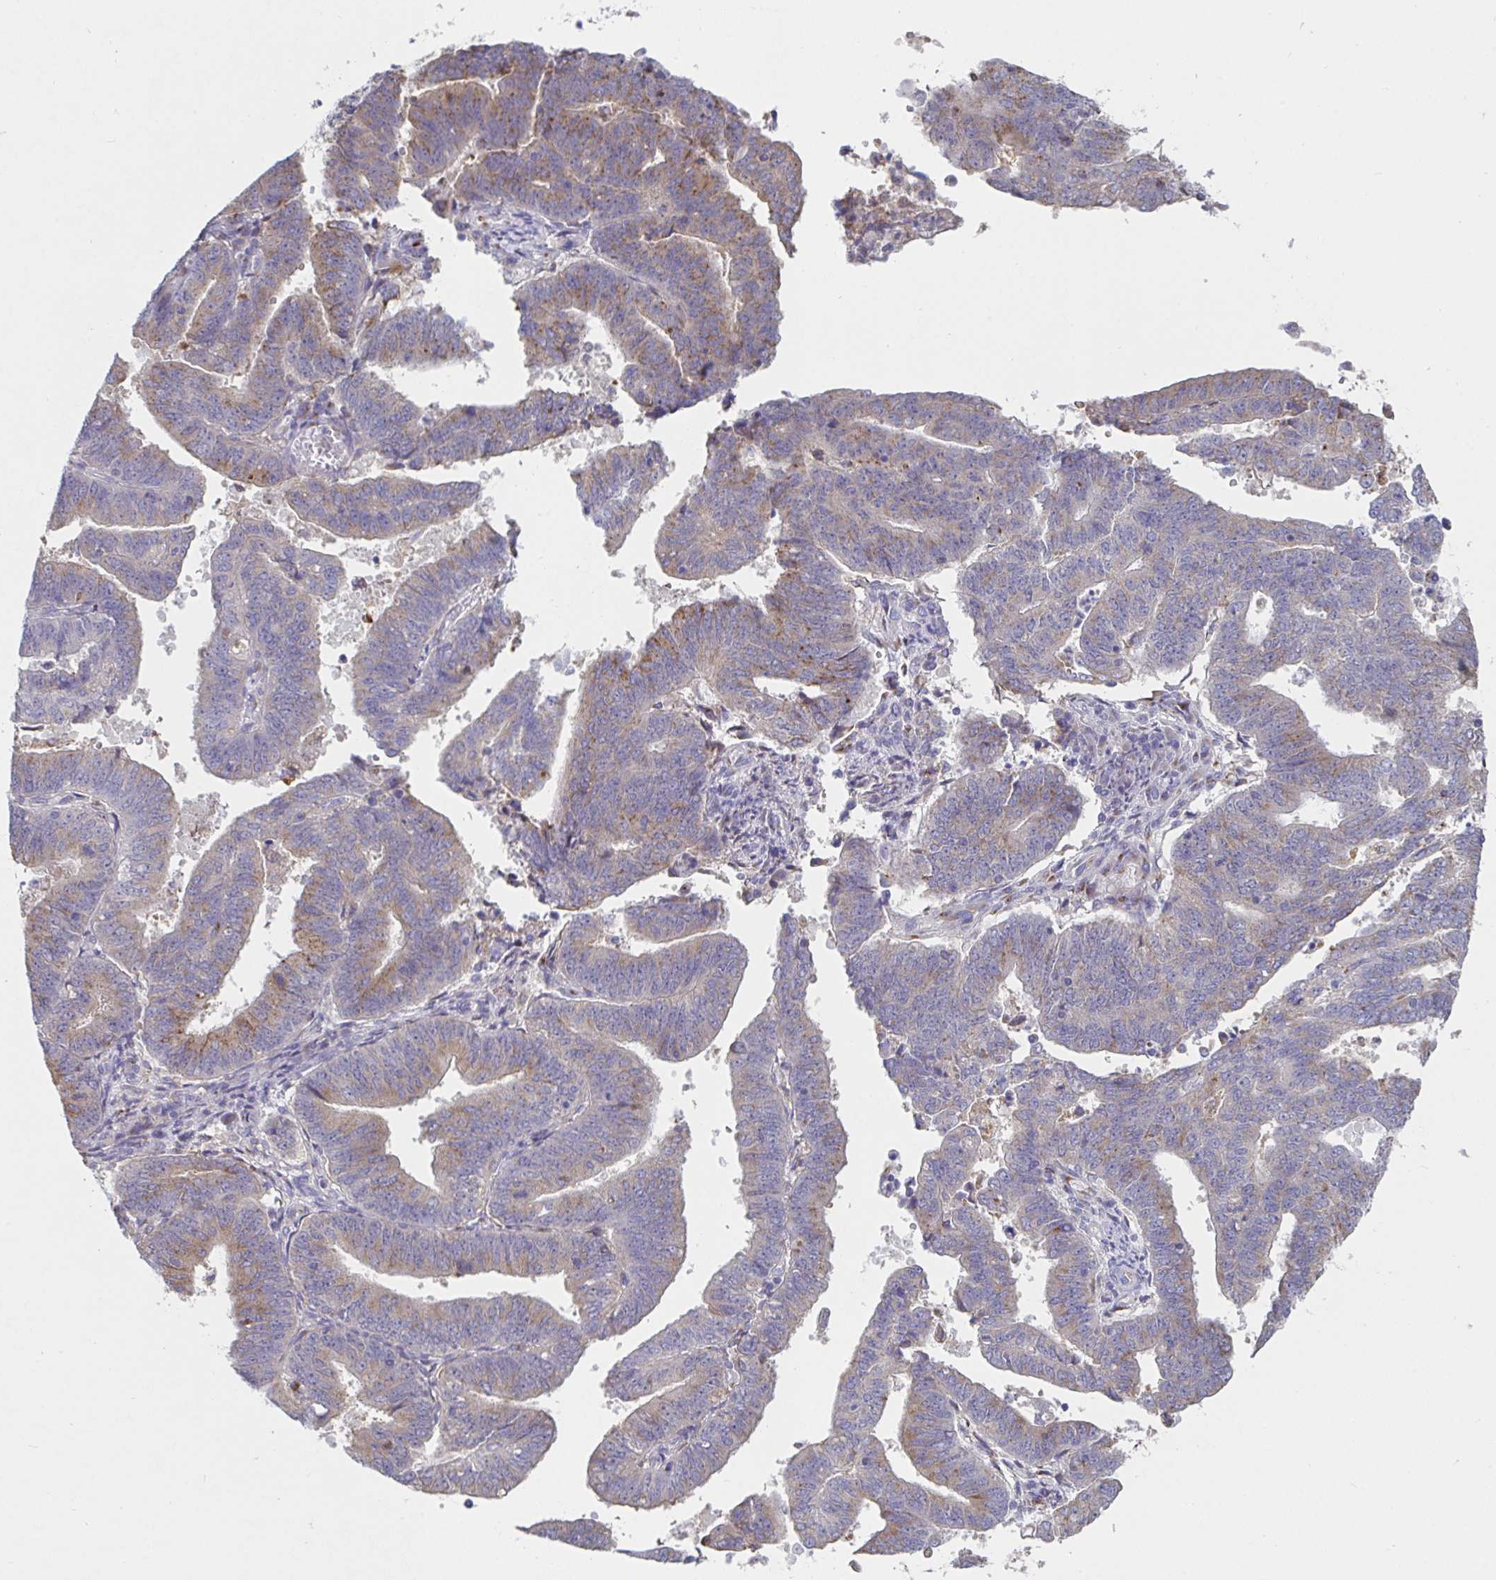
{"staining": {"intensity": "weak", "quantity": "25%-75%", "location": "cytoplasmic/membranous"}, "tissue": "endometrial cancer", "cell_type": "Tumor cells", "image_type": "cancer", "snomed": [{"axis": "morphology", "description": "Adenocarcinoma, NOS"}, {"axis": "topography", "description": "Endometrium"}], "caption": "DAB immunohistochemical staining of adenocarcinoma (endometrial) exhibits weak cytoplasmic/membranous protein positivity in about 25%-75% of tumor cells.", "gene": "TAS2R39", "patient": {"sex": "female", "age": 82}}